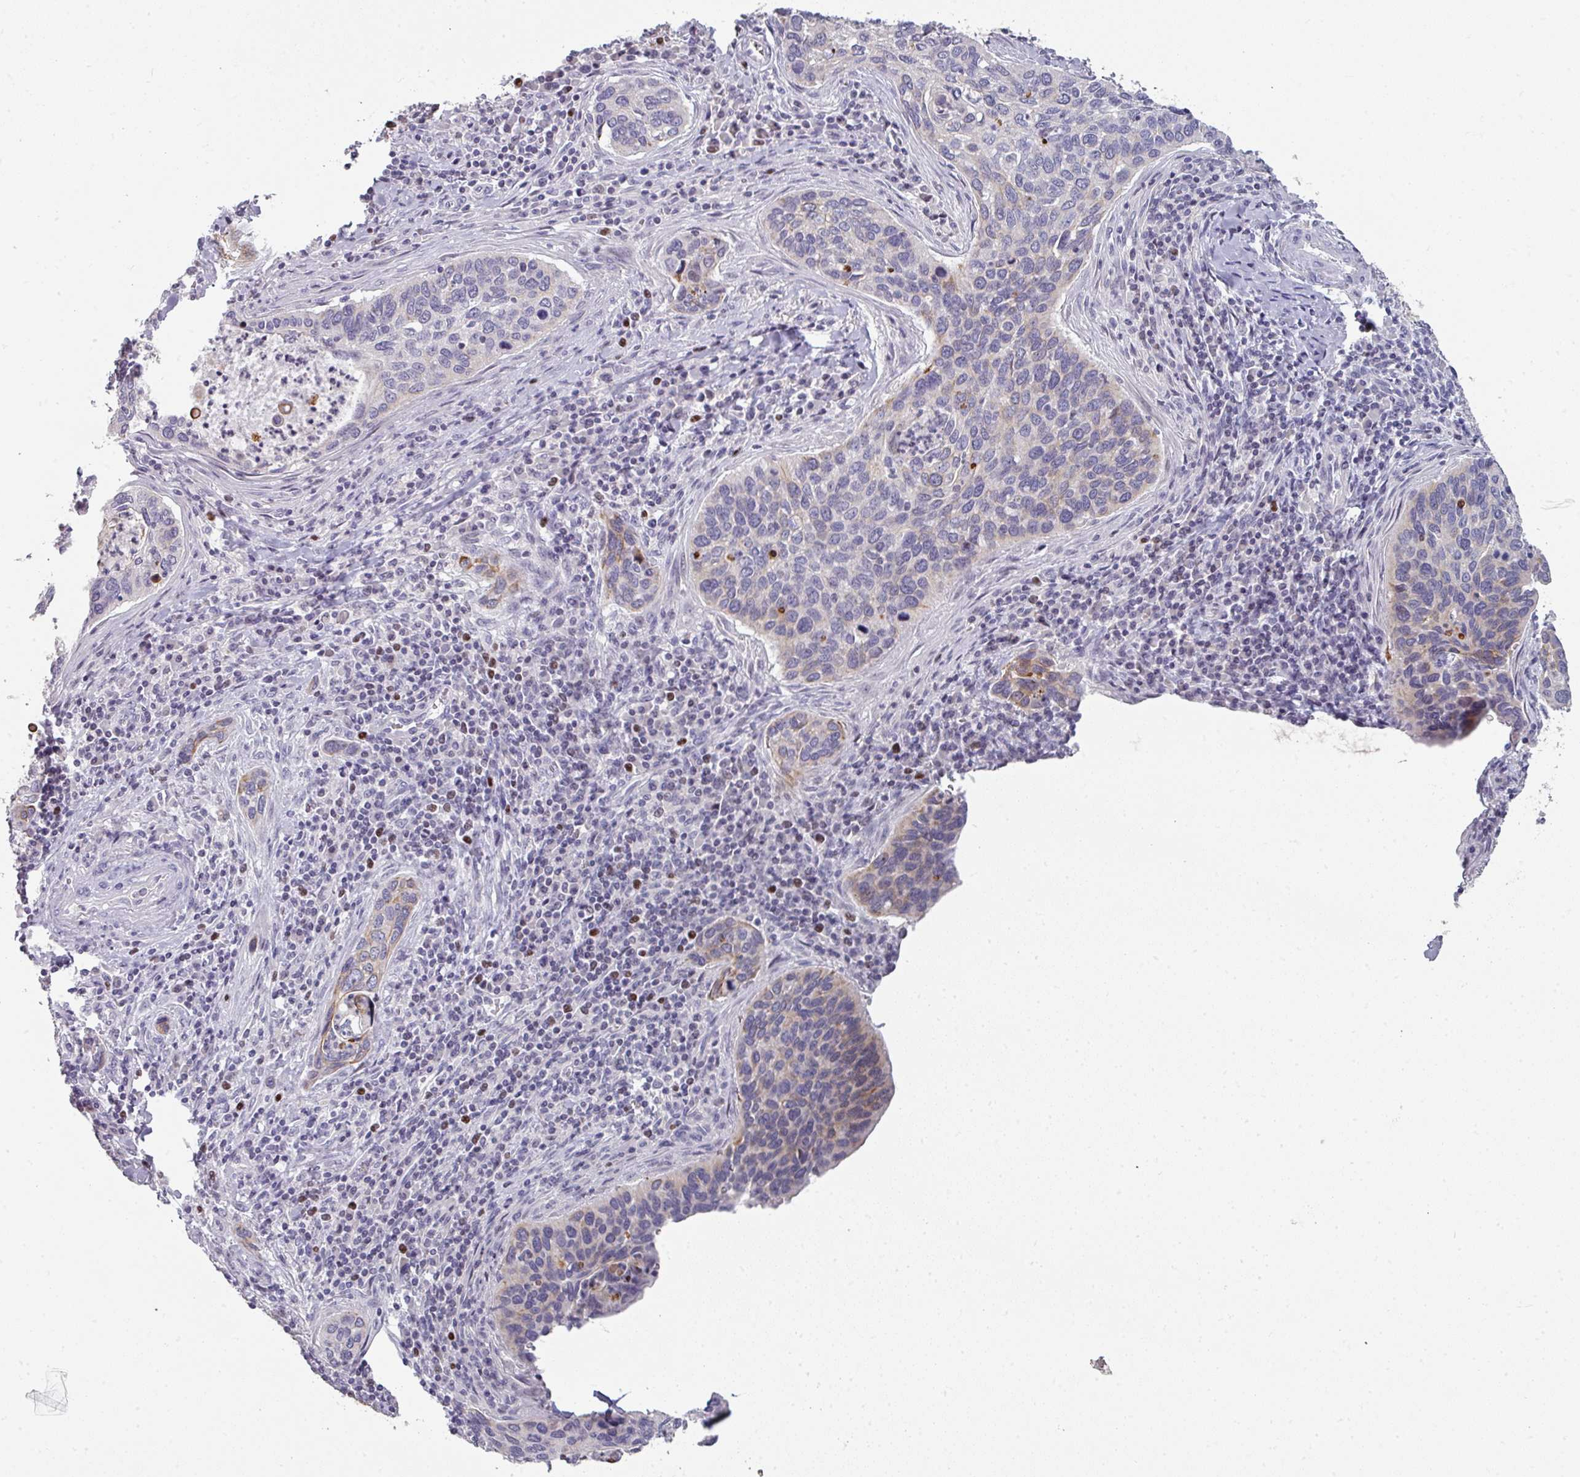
{"staining": {"intensity": "weak", "quantity": "<25%", "location": "cytoplasmic/membranous"}, "tissue": "cervical cancer", "cell_type": "Tumor cells", "image_type": "cancer", "snomed": [{"axis": "morphology", "description": "Squamous cell carcinoma, NOS"}, {"axis": "topography", "description": "Cervix"}], "caption": "DAB immunohistochemical staining of cervical cancer (squamous cell carcinoma) demonstrates no significant expression in tumor cells.", "gene": "GTF2H3", "patient": {"sex": "female", "age": 53}}